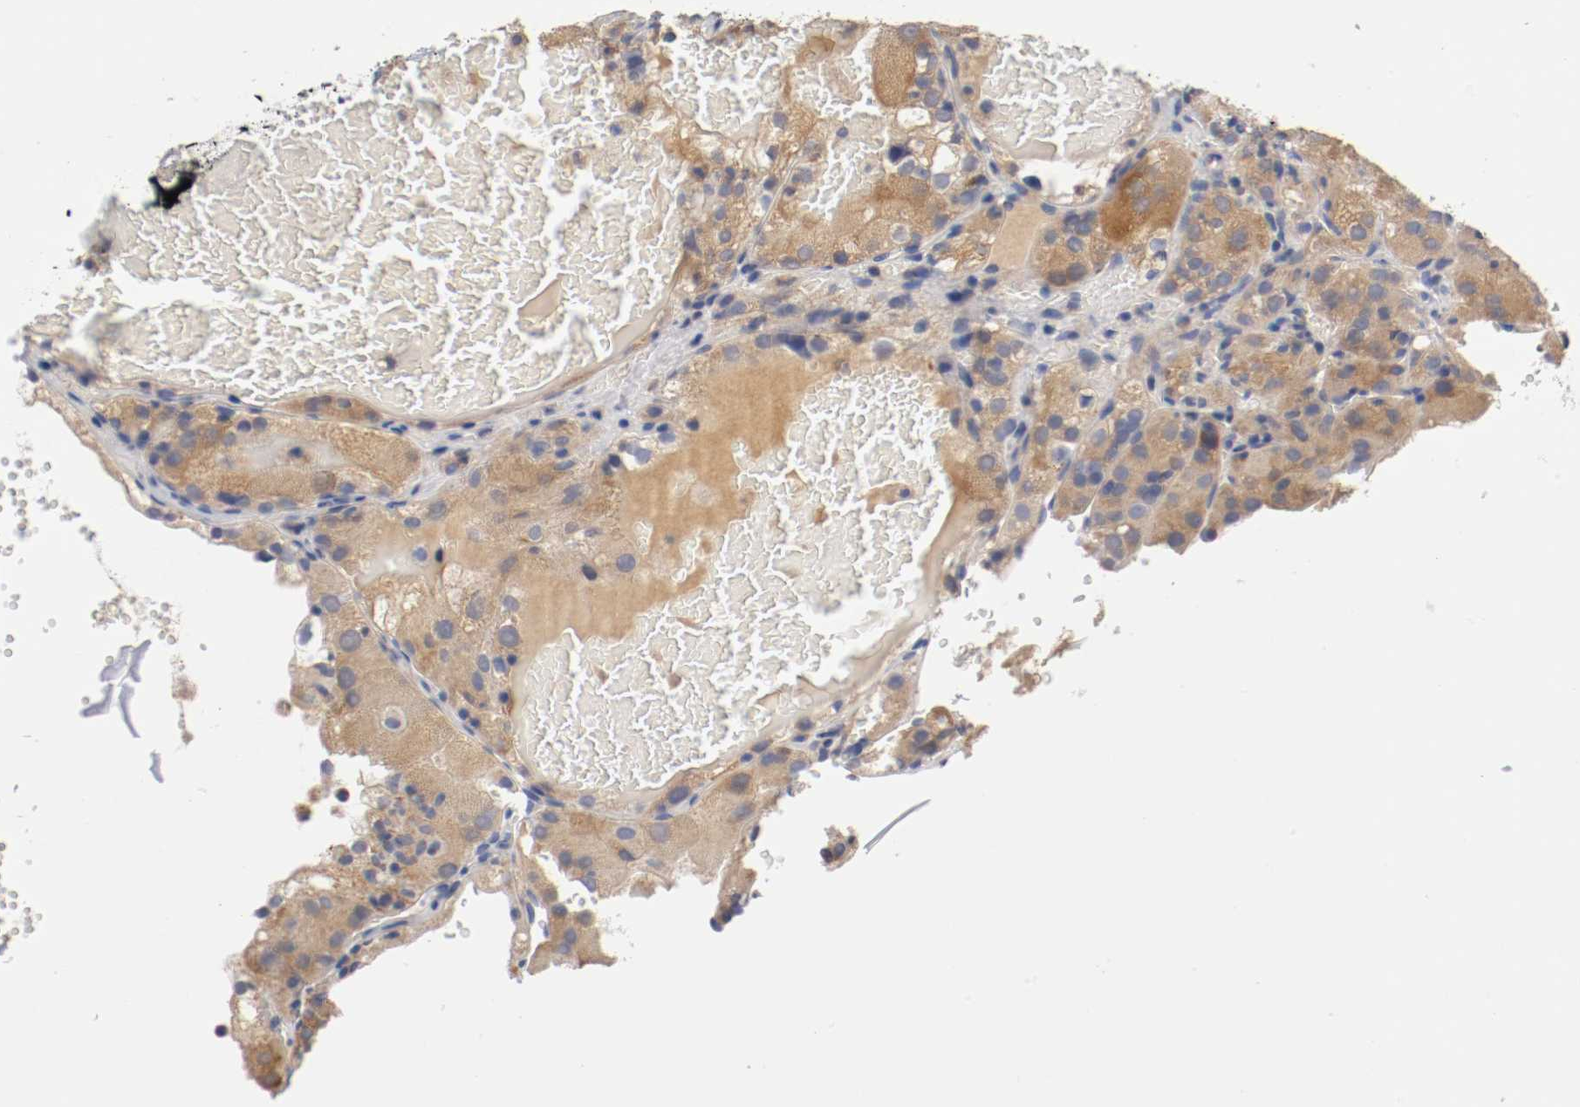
{"staining": {"intensity": "moderate", "quantity": "25%-75%", "location": "cytoplasmic/membranous"}, "tissue": "renal cancer", "cell_type": "Tumor cells", "image_type": "cancer", "snomed": [{"axis": "morphology", "description": "Normal tissue, NOS"}, {"axis": "morphology", "description": "Adenocarcinoma, NOS"}, {"axis": "topography", "description": "Kidney"}], "caption": "An immunohistochemistry histopathology image of tumor tissue is shown. Protein staining in brown labels moderate cytoplasmic/membranous positivity in renal cancer (adenocarcinoma) within tumor cells. (Stains: DAB in brown, nuclei in blue, Microscopy: brightfield microscopy at high magnification).", "gene": "PCSK6", "patient": {"sex": "male", "age": 61}}